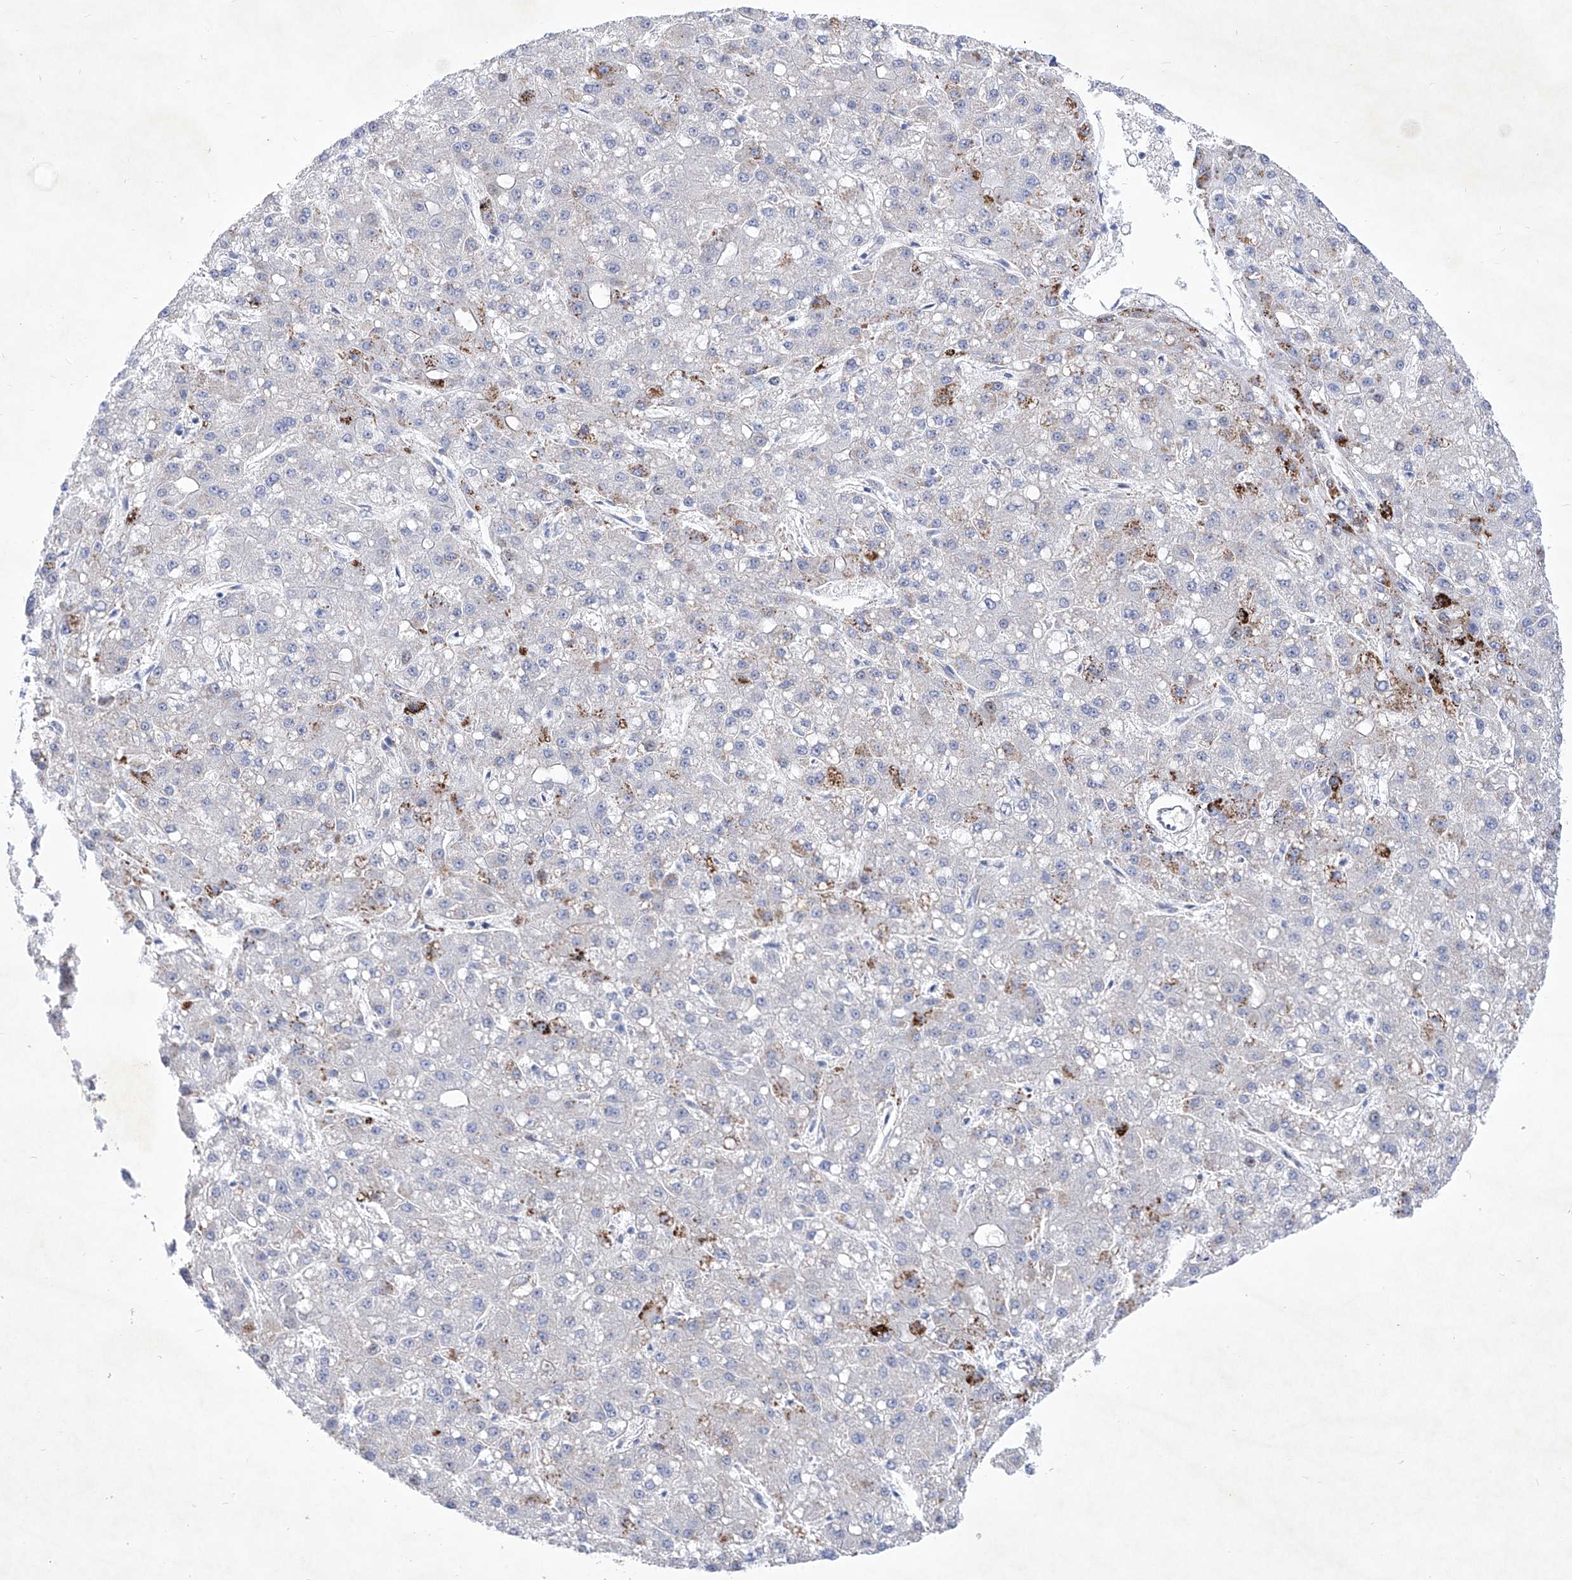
{"staining": {"intensity": "moderate", "quantity": "<25%", "location": "cytoplasmic/membranous"}, "tissue": "liver cancer", "cell_type": "Tumor cells", "image_type": "cancer", "snomed": [{"axis": "morphology", "description": "Carcinoma, Hepatocellular, NOS"}, {"axis": "topography", "description": "Liver"}], "caption": "Protein positivity by immunohistochemistry demonstrates moderate cytoplasmic/membranous positivity in approximately <25% of tumor cells in liver hepatocellular carcinoma.", "gene": "C1orf87", "patient": {"sex": "male", "age": 67}}